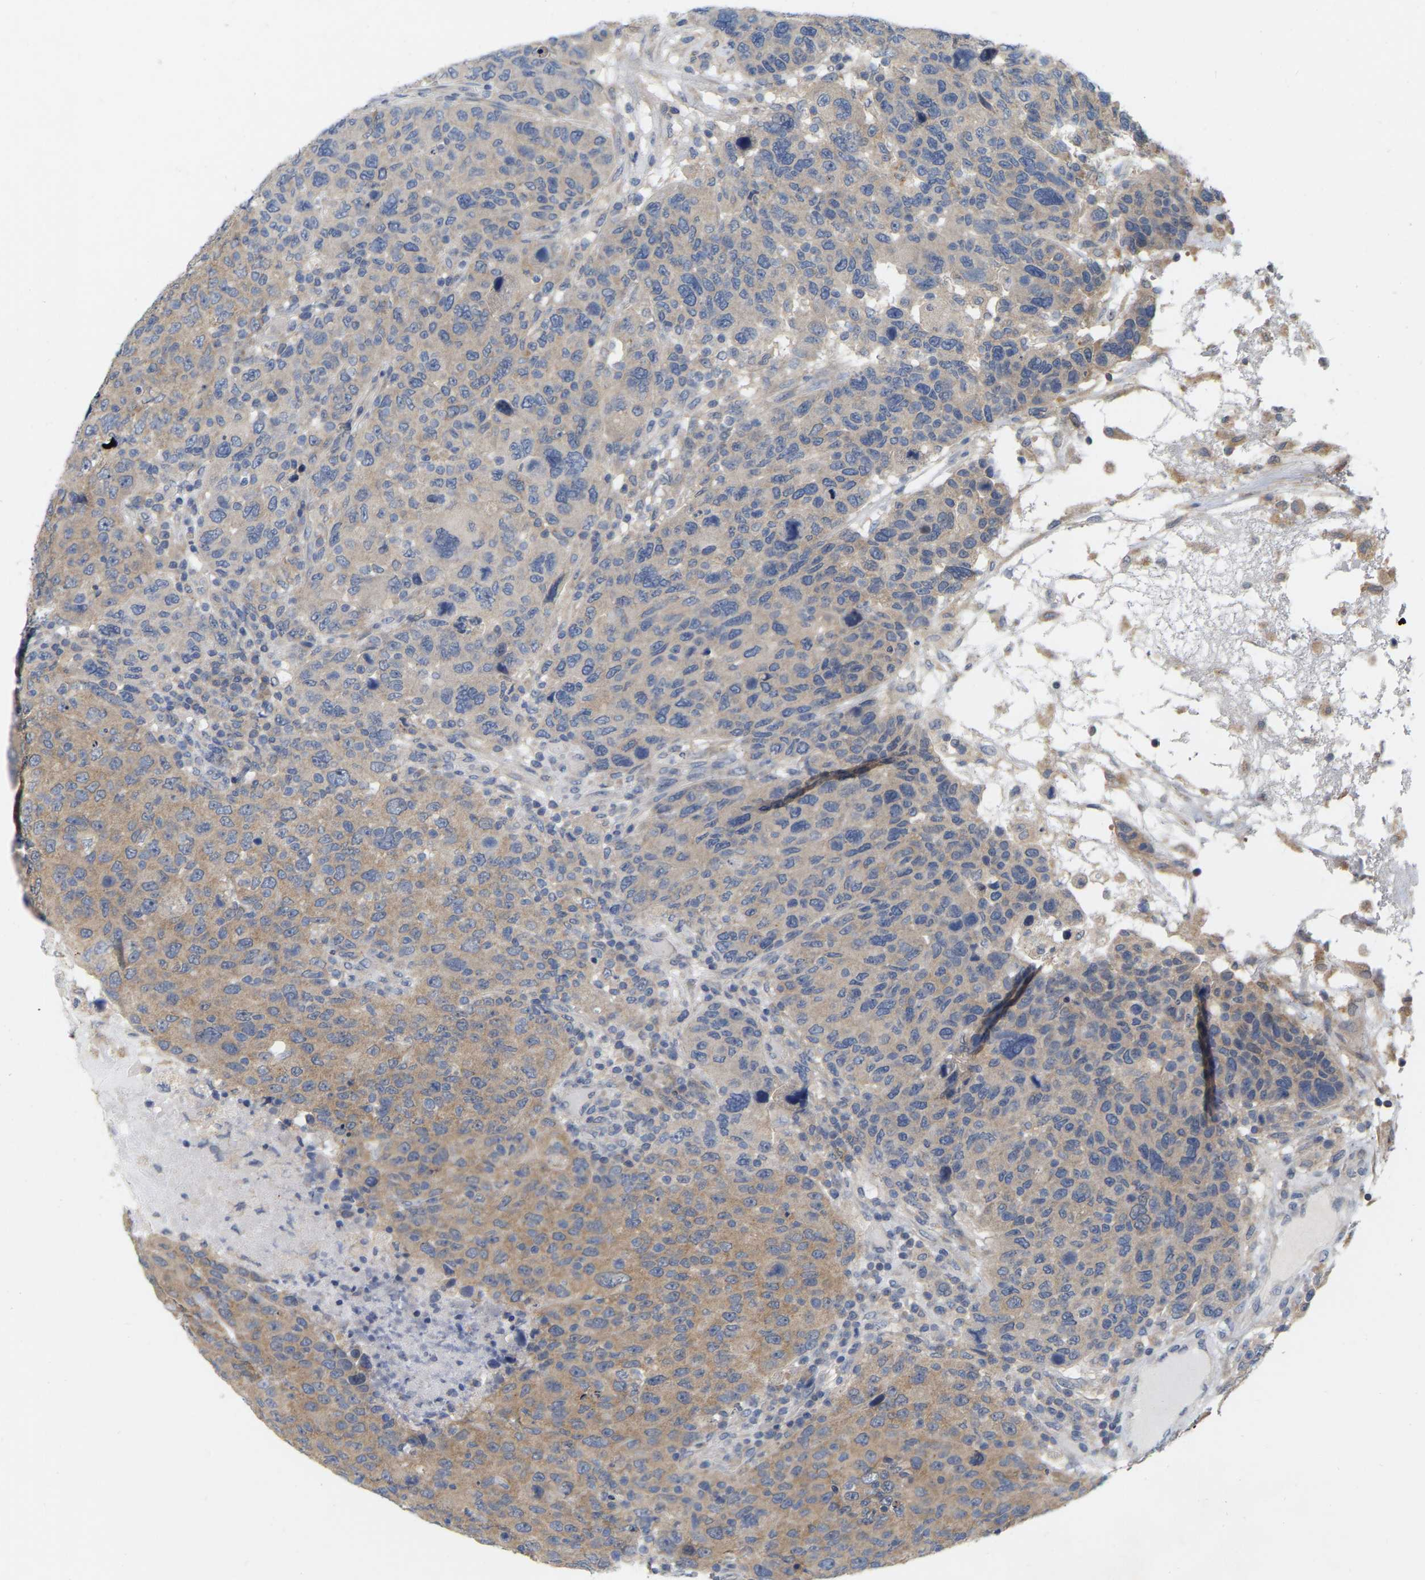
{"staining": {"intensity": "moderate", "quantity": "25%-75%", "location": "cytoplasmic/membranous"}, "tissue": "breast cancer", "cell_type": "Tumor cells", "image_type": "cancer", "snomed": [{"axis": "morphology", "description": "Duct carcinoma"}, {"axis": "topography", "description": "Breast"}], "caption": "Tumor cells show medium levels of moderate cytoplasmic/membranous staining in about 25%-75% of cells in breast cancer. (Stains: DAB in brown, nuclei in blue, Microscopy: brightfield microscopy at high magnification).", "gene": "WIPI2", "patient": {"sex": "female", "age": 37}}